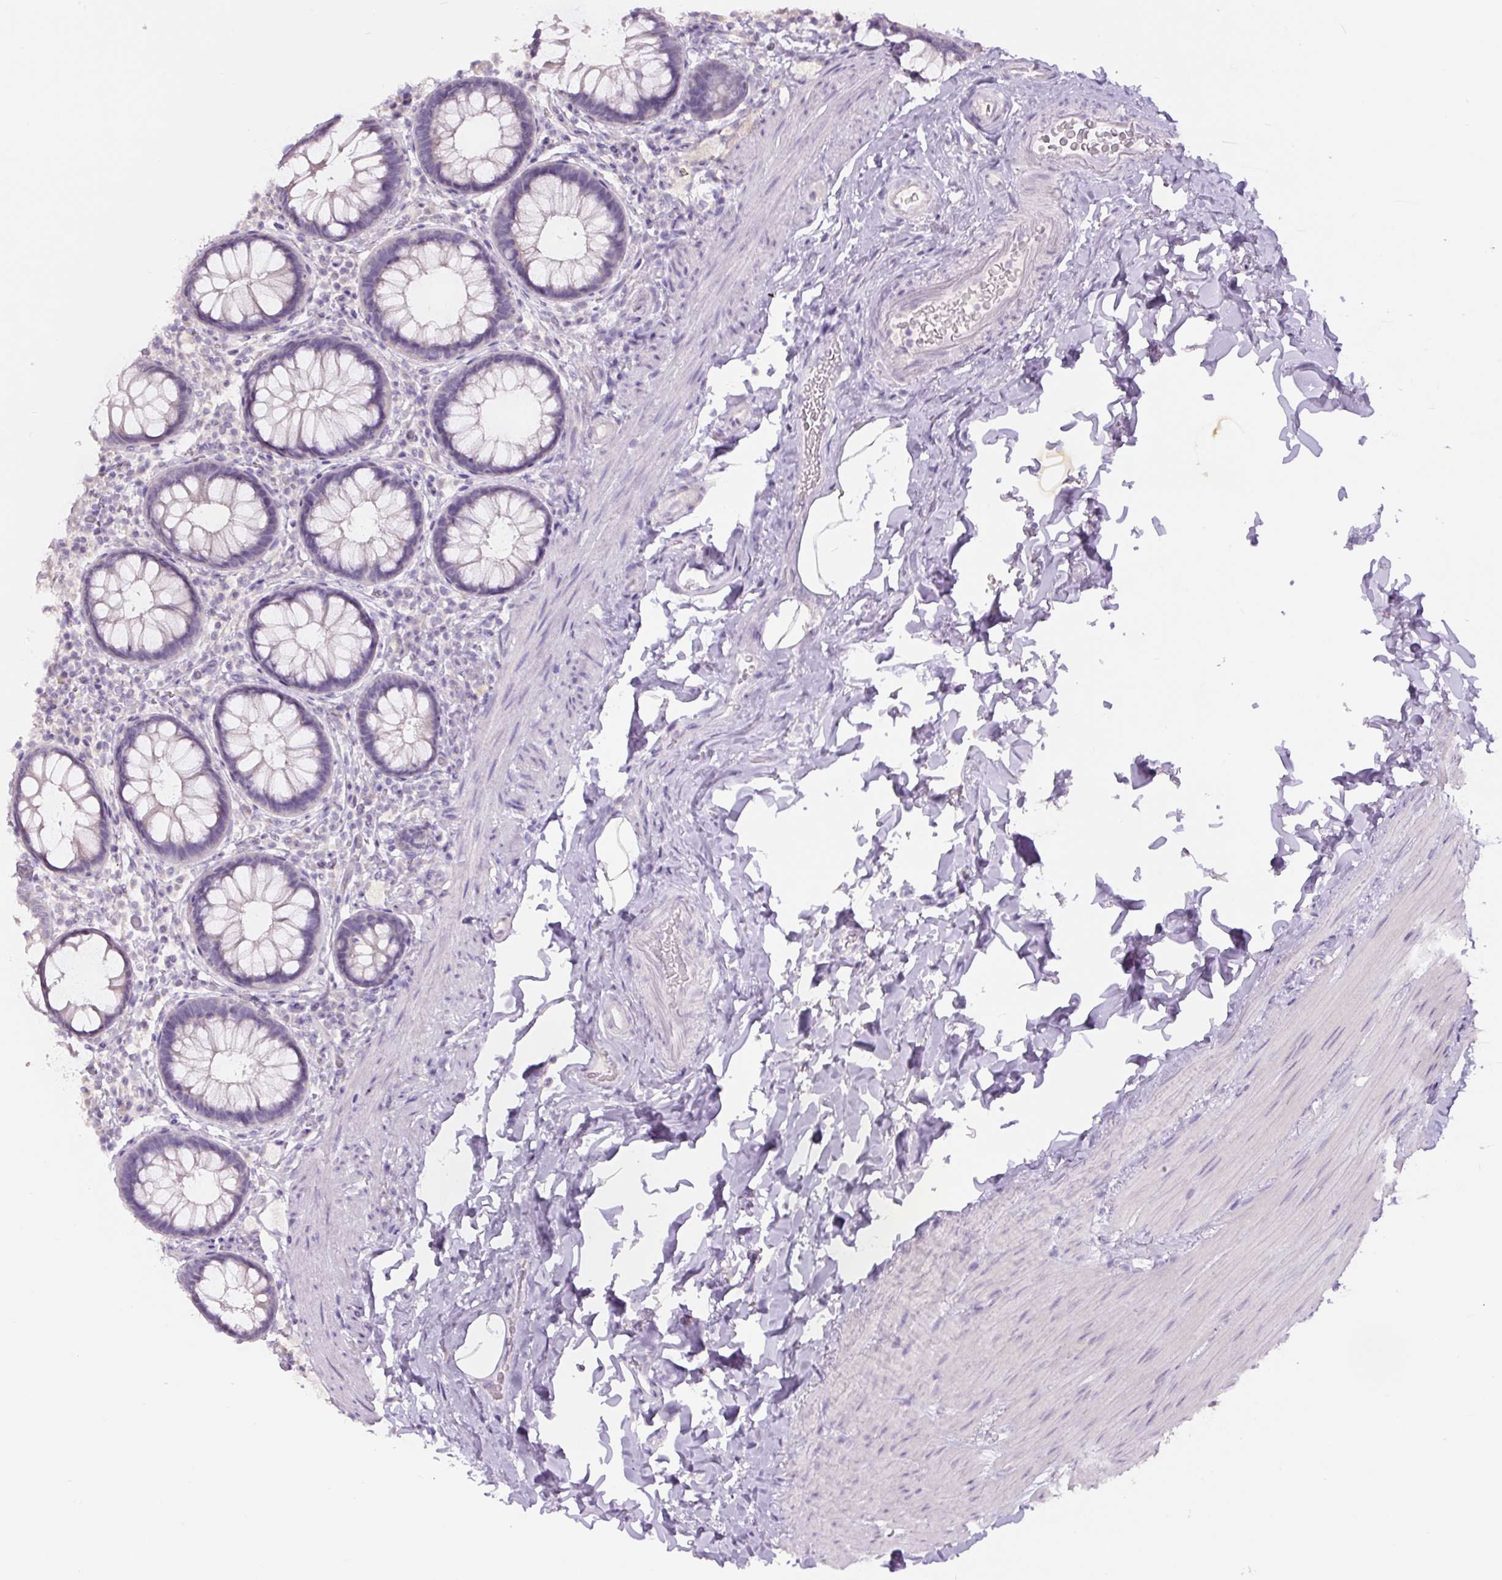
{"staining": {"intensity": "negative", "quantity": "none", "location": "none"}, "tissue": "rectum", "cell_type": "Glandular cells", "image_type": "normal", "snomed": [{"axis": "morphology", "description": "Normal tissue, NOS"}, {"axis": "topography", "description": "Rectum"}], "caption": "Rectum stained for a protein using immunohistochemistry demonstrates no expression glandular cells.", "gene": "SIX1", "patient": {"sex": "female", "age": 69}}